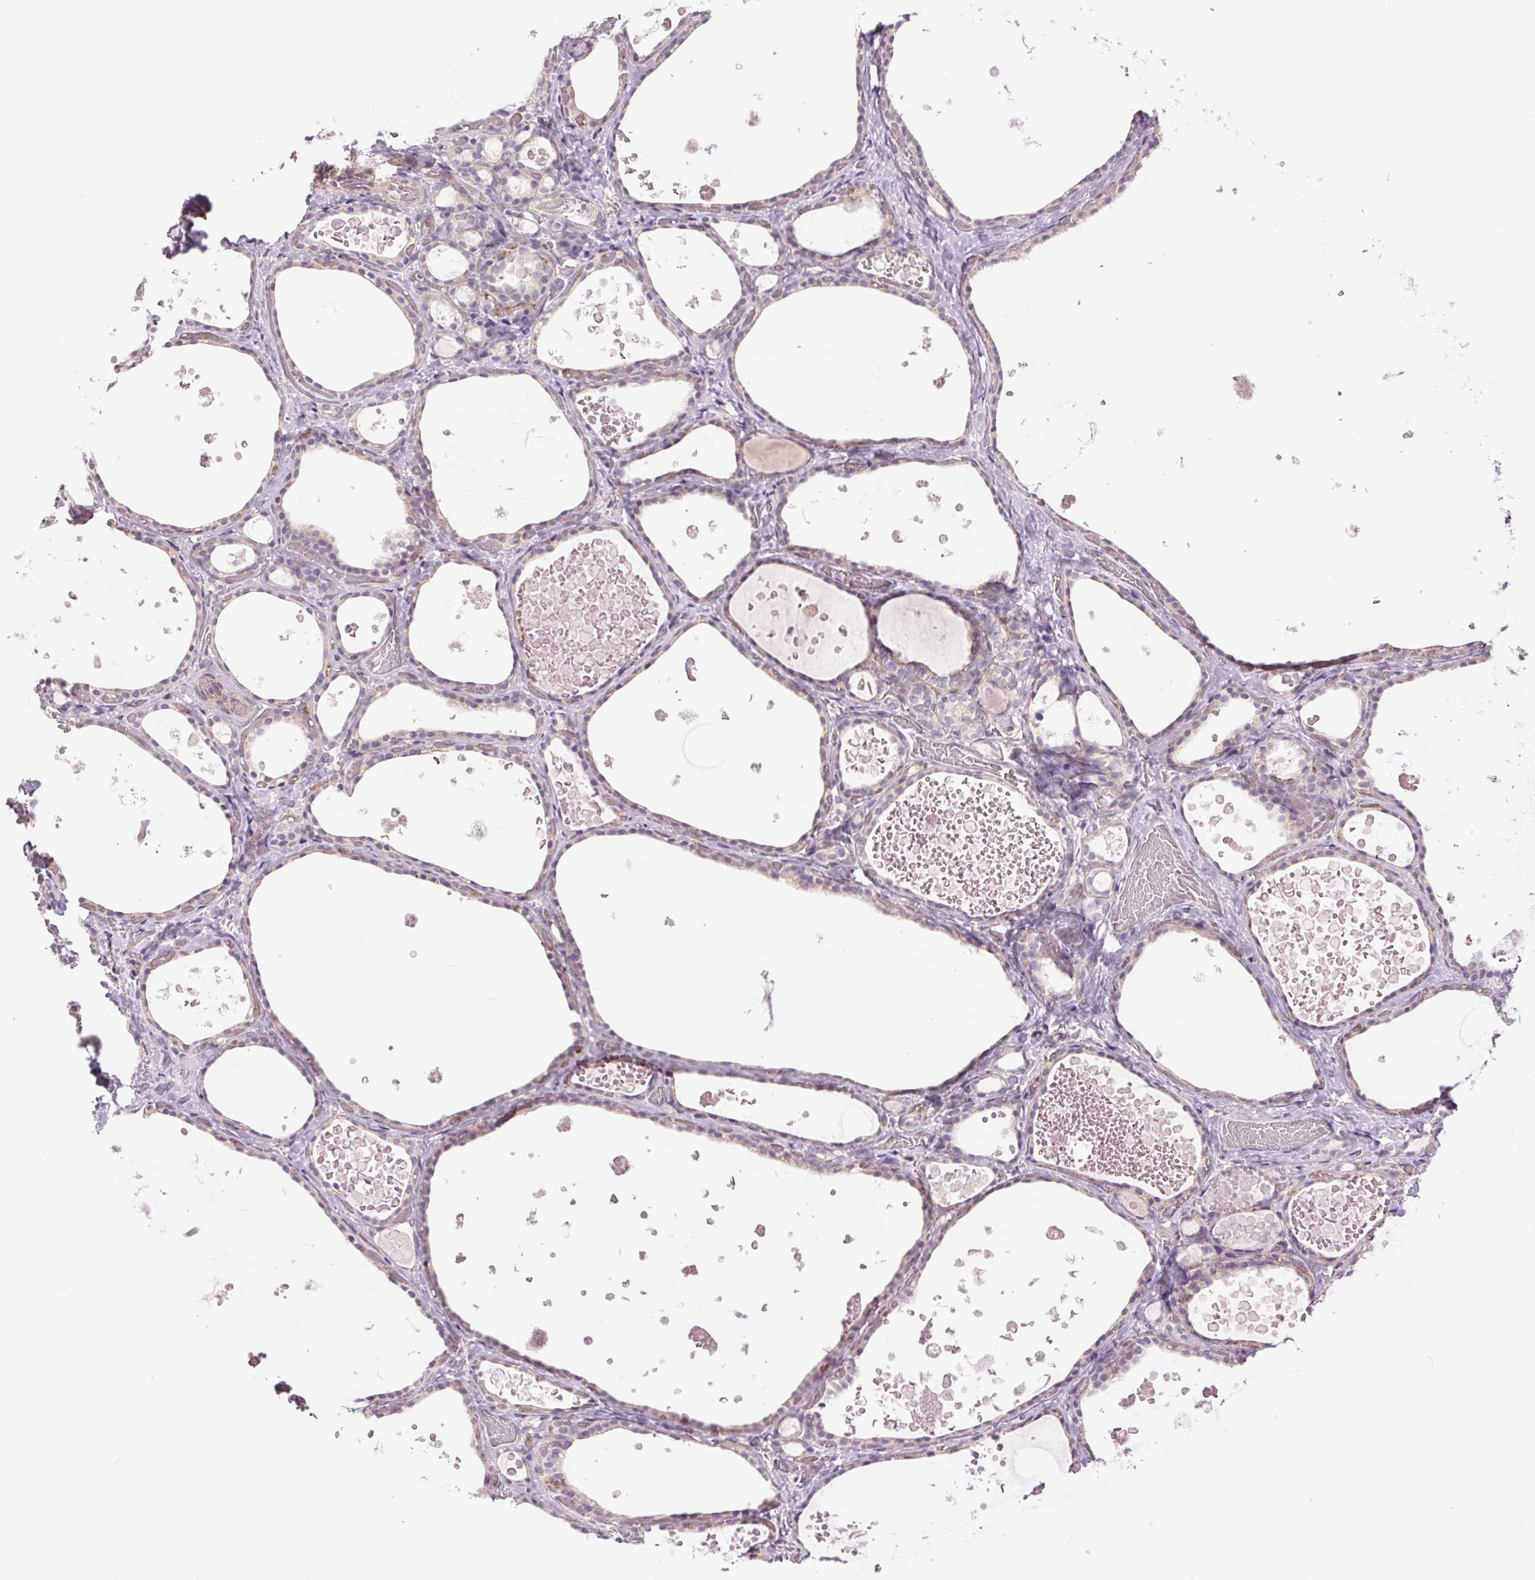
{"staining": {"intensity": "weak", "quantity": "<25%", "location": "cytoplasmic/membranous"}, "tissue": "thyroid gland", "cell_type": "Glandular cells", "image_type": "normal", "snomed": [{"axis": "morphology", "description": "Normal tissue, NOS"}, {"axis": "topography", "description": "Thyroid gland"}], "caption": "This is a histopathology image of immunohistochemistry (IHC) staining of unremarkable thyroid gland, which shows no expression in glandular cells. Brightfield microscopy of IHC stained with DAB (3,3'-diaminobenzidine) (brown) and hematoxylin (blue), captured at high magnification.", "gene": "CTNNA3", "patient": {"sex": "female", "age": 56}}